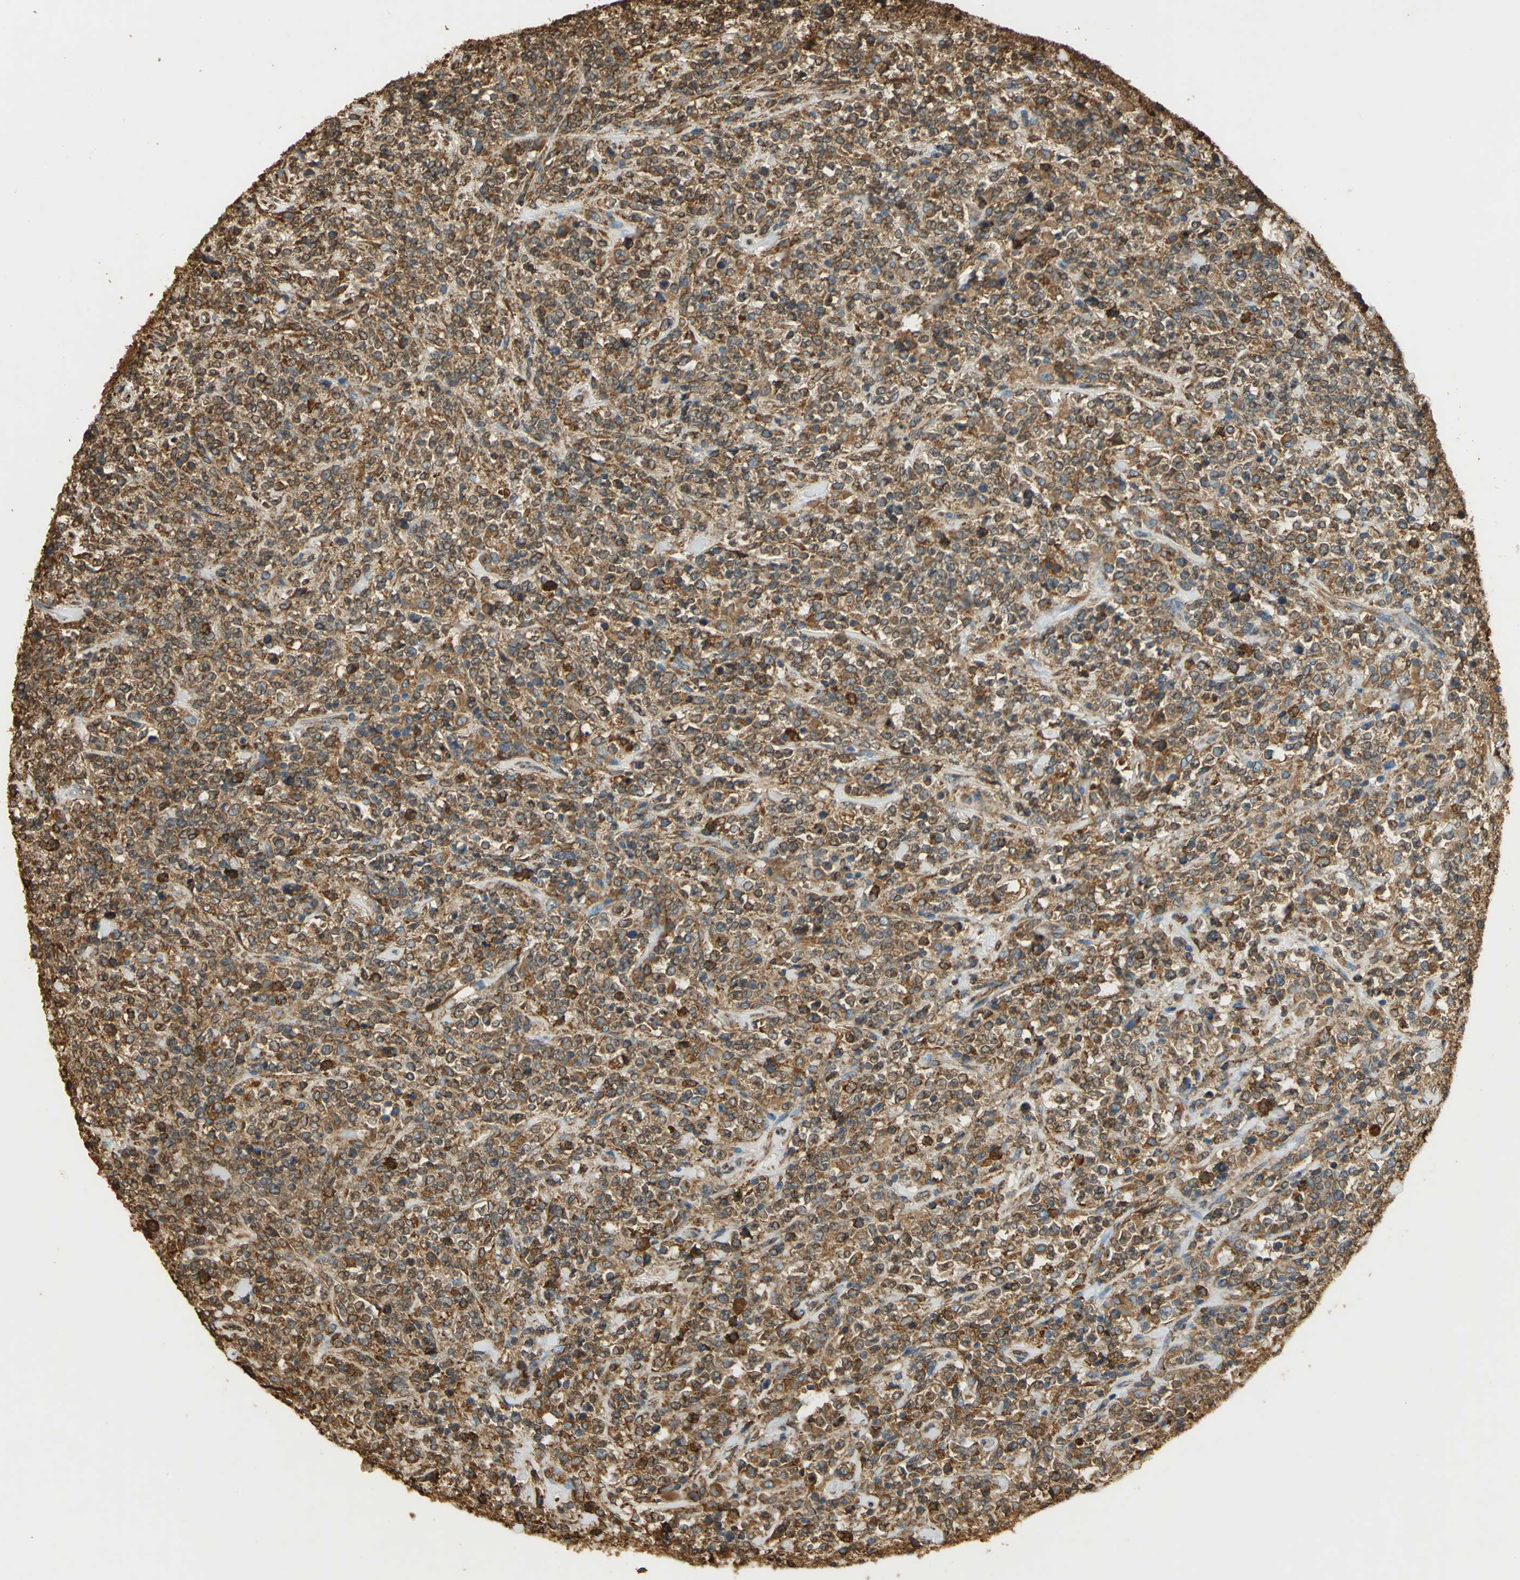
{"staining": {"intensity": "strong", "quantity": ">75%", "location": "cytoplasmic/membranous"}, "tissue": "lymphoma", "cell_type": "Tumor cells", "image_type": "cancer", "snomed": [{"axis": "morphology", "description": "Malignant lymphoma, non-Hodgkin's type, High grade"}, {"axis": "topography", "description": "Soft tissue"}], "caption": "Brown immunohistochemical staining in human lymphoma displays strong cytoplasmic/membranous staining in about >75% of tumor cells.", "gene": "HSP90B1", "patient": {"sex": "male", "age": 18}}